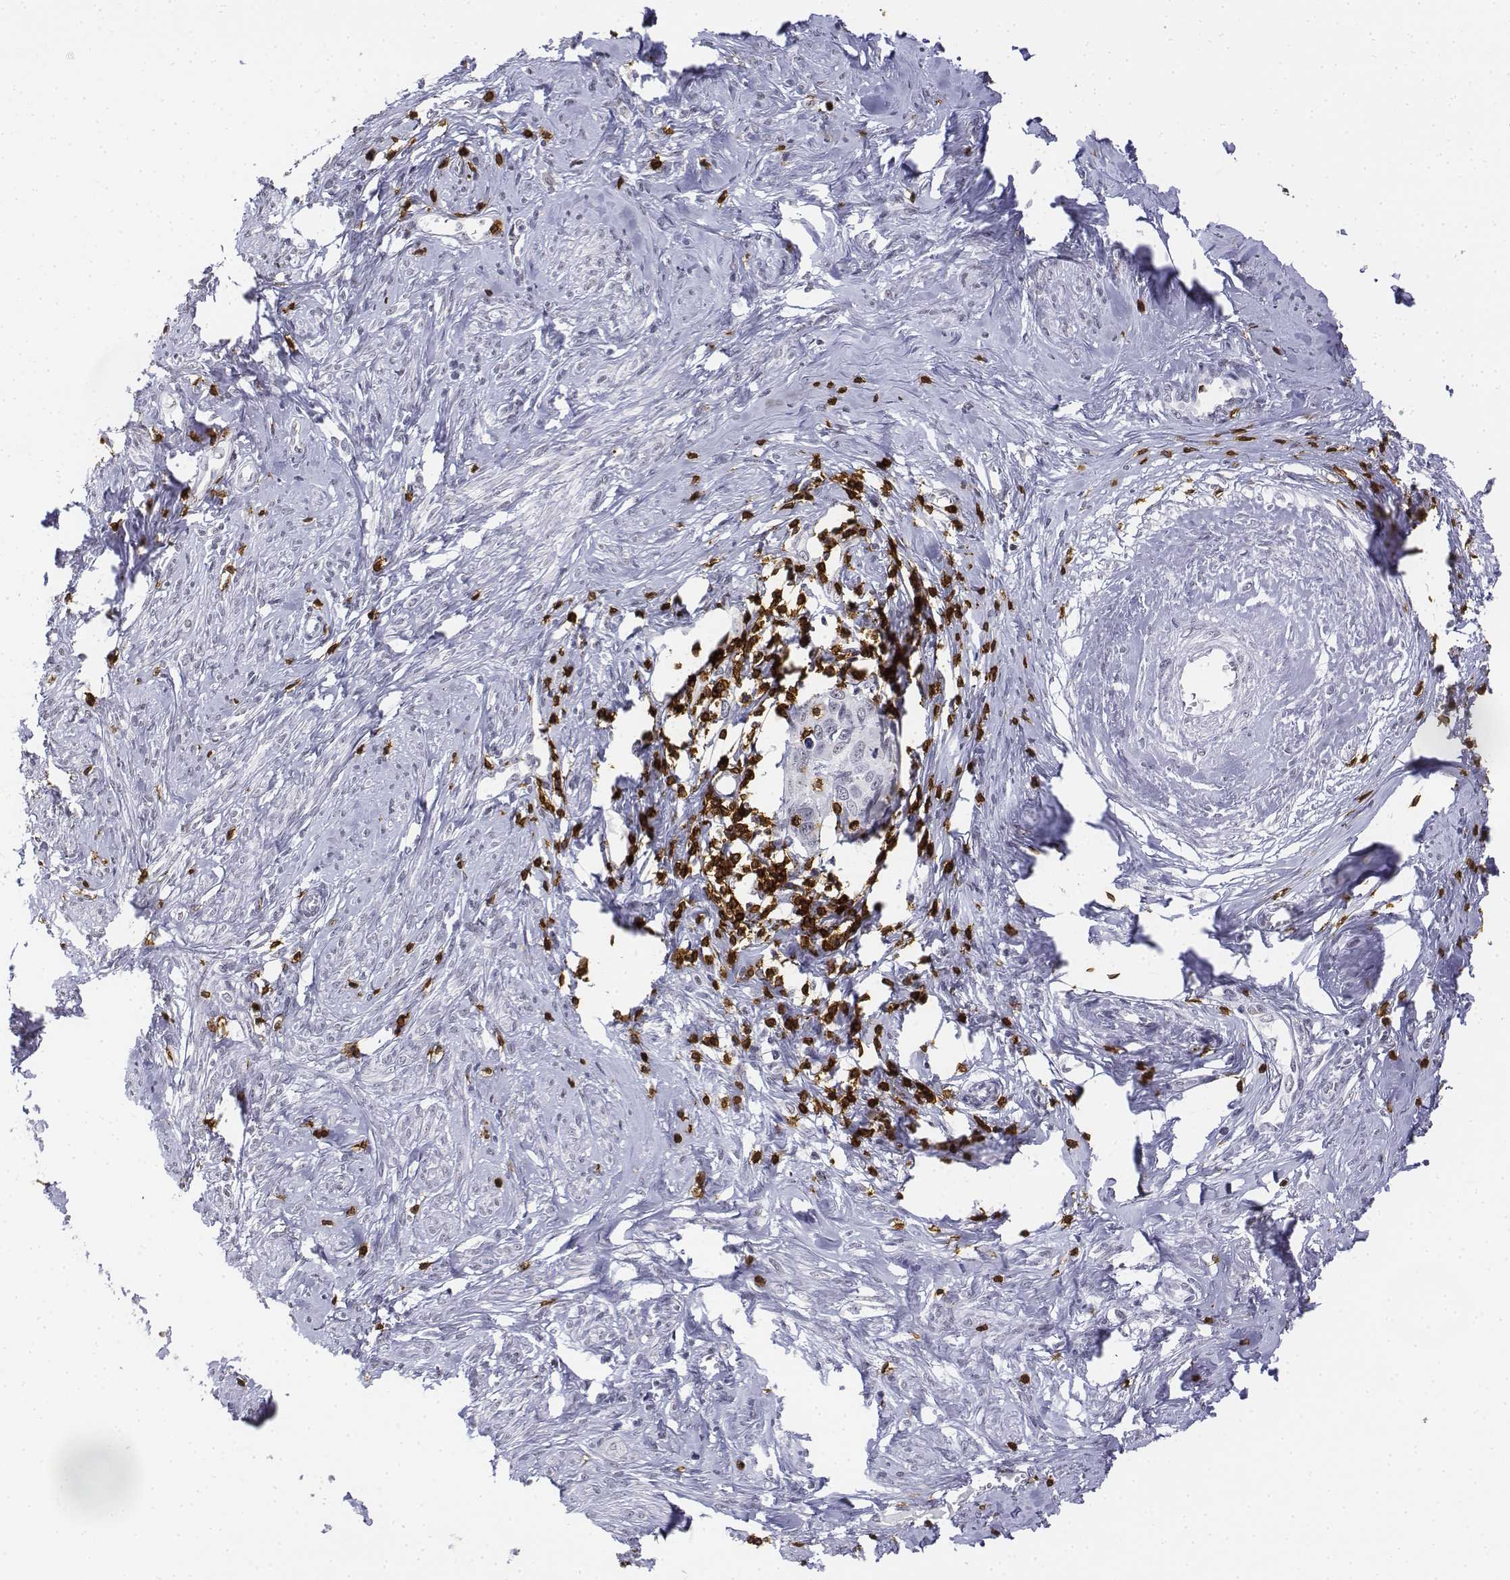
{"staining": {"intensity": "negative", "quantity": "none", "location": "none"}, "tissue": "cervical cancer", "cell_type": "Tumor cells", "image_type": "cancer", "snomed": [{"axis": "morphology", "description": "Squamous cell carcinoma, NOS"}, {"axis": "topography", "description": "Cervix"}], "caption": "IHC of human cervical squamous cell carcinoma reveals no staining in tumor cells.", "gene": "CD3E", "patient": {"sex": "female", "age": 62}}